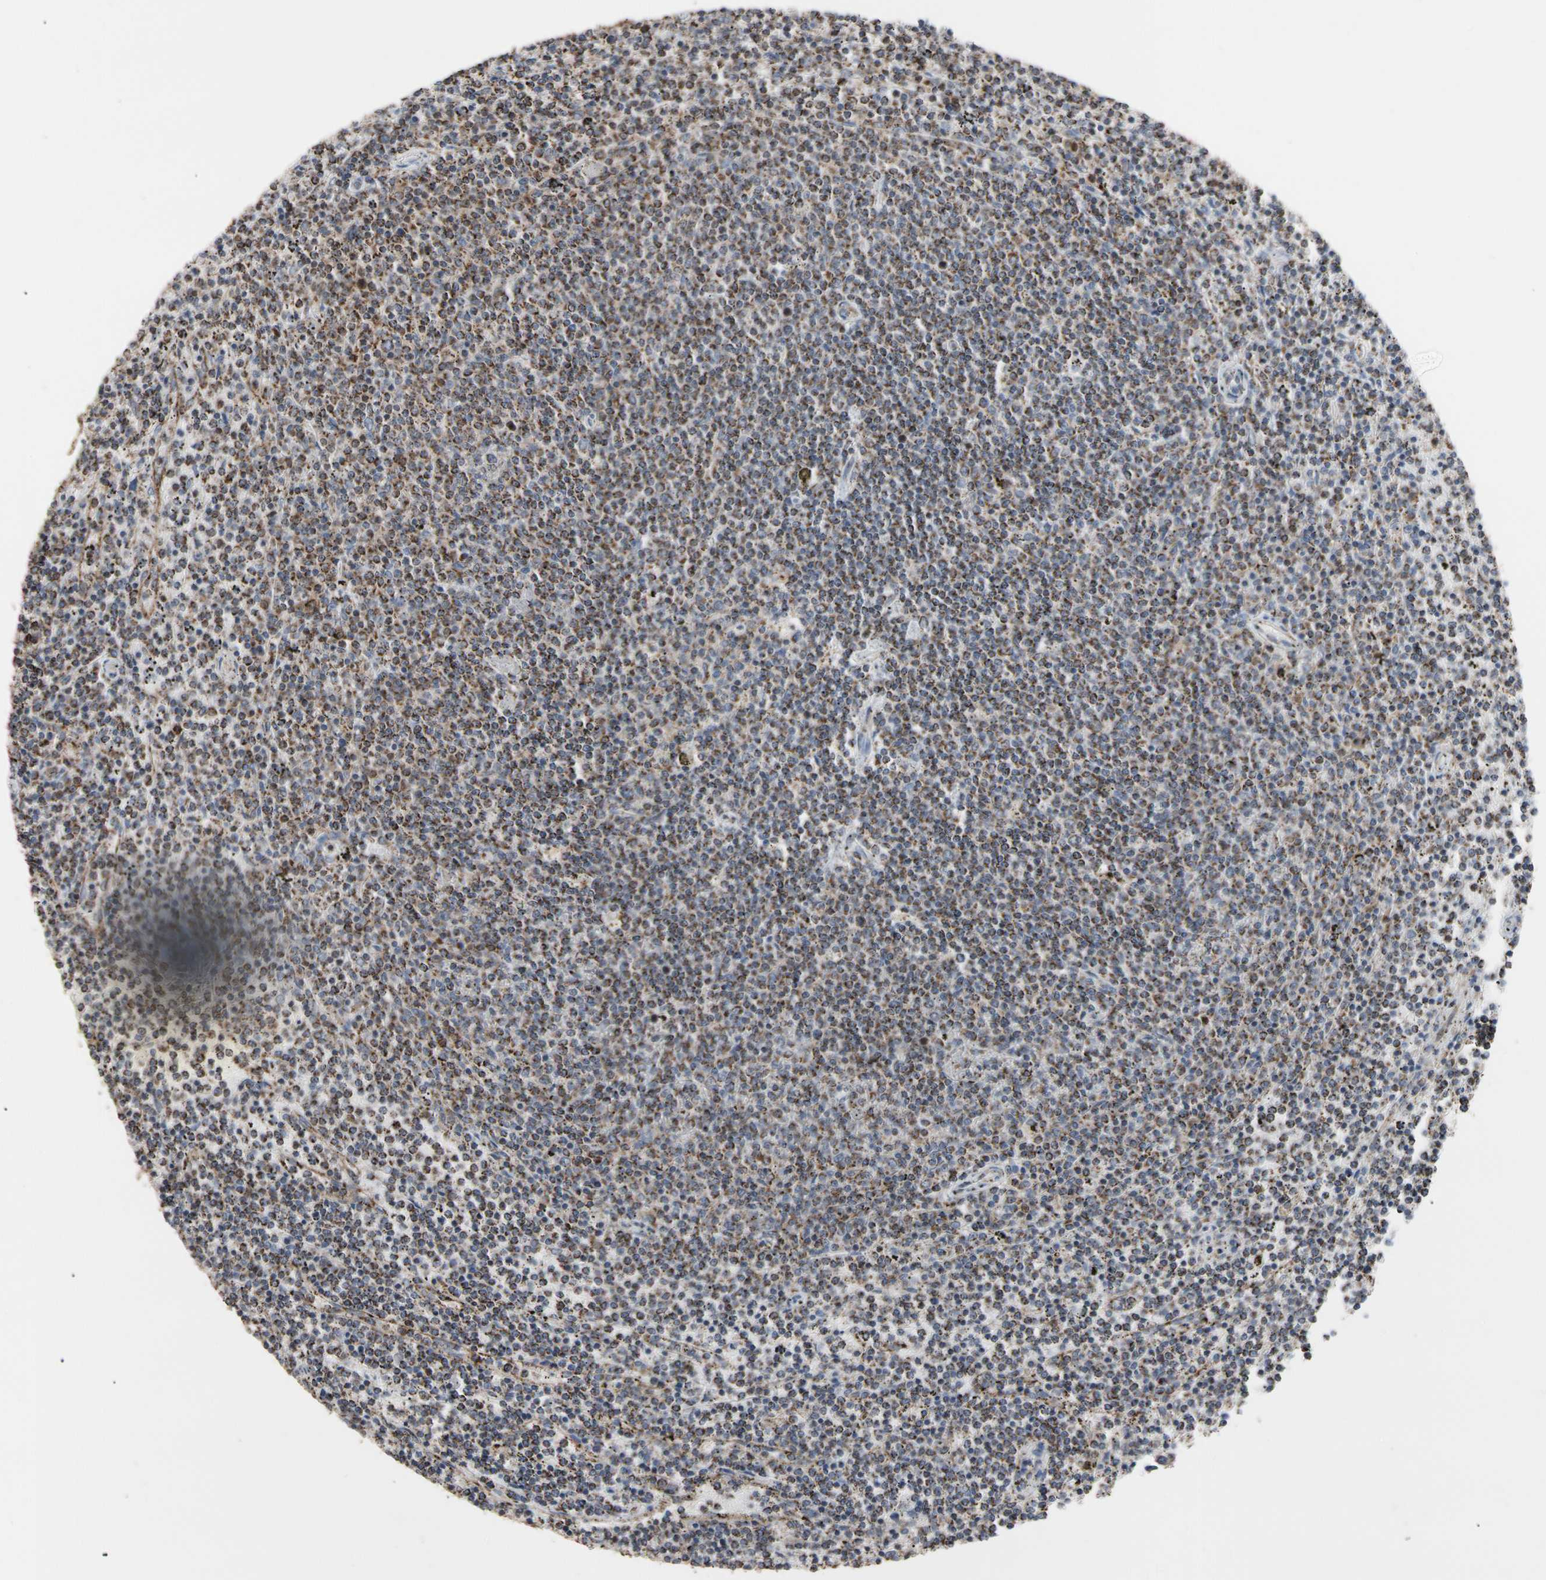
{"staining": {"intensity": "strong", "quantity": ">75%", "location": "cytoplasmic/membranous"}, "tissue": "lymphoma", "cell_type": "Tumor cells", "image_type": "cancer", "snomed": [{"axis": "morphology", "description": "Malignant lymphoma, non-Hodgkin's type, Low grade"}, {"axis": "topography", "description": "Spleen"}], "caption": "This is a micrograph of immunohistochemistry staining of malignant lymphoma, non-Hodgkin's type (low-grade), which shows strong positivity in the cytoplasmic/membranous of tumor cells.", "gene": "FAM110B", "patient": {"sex": "female", "age": 50}}